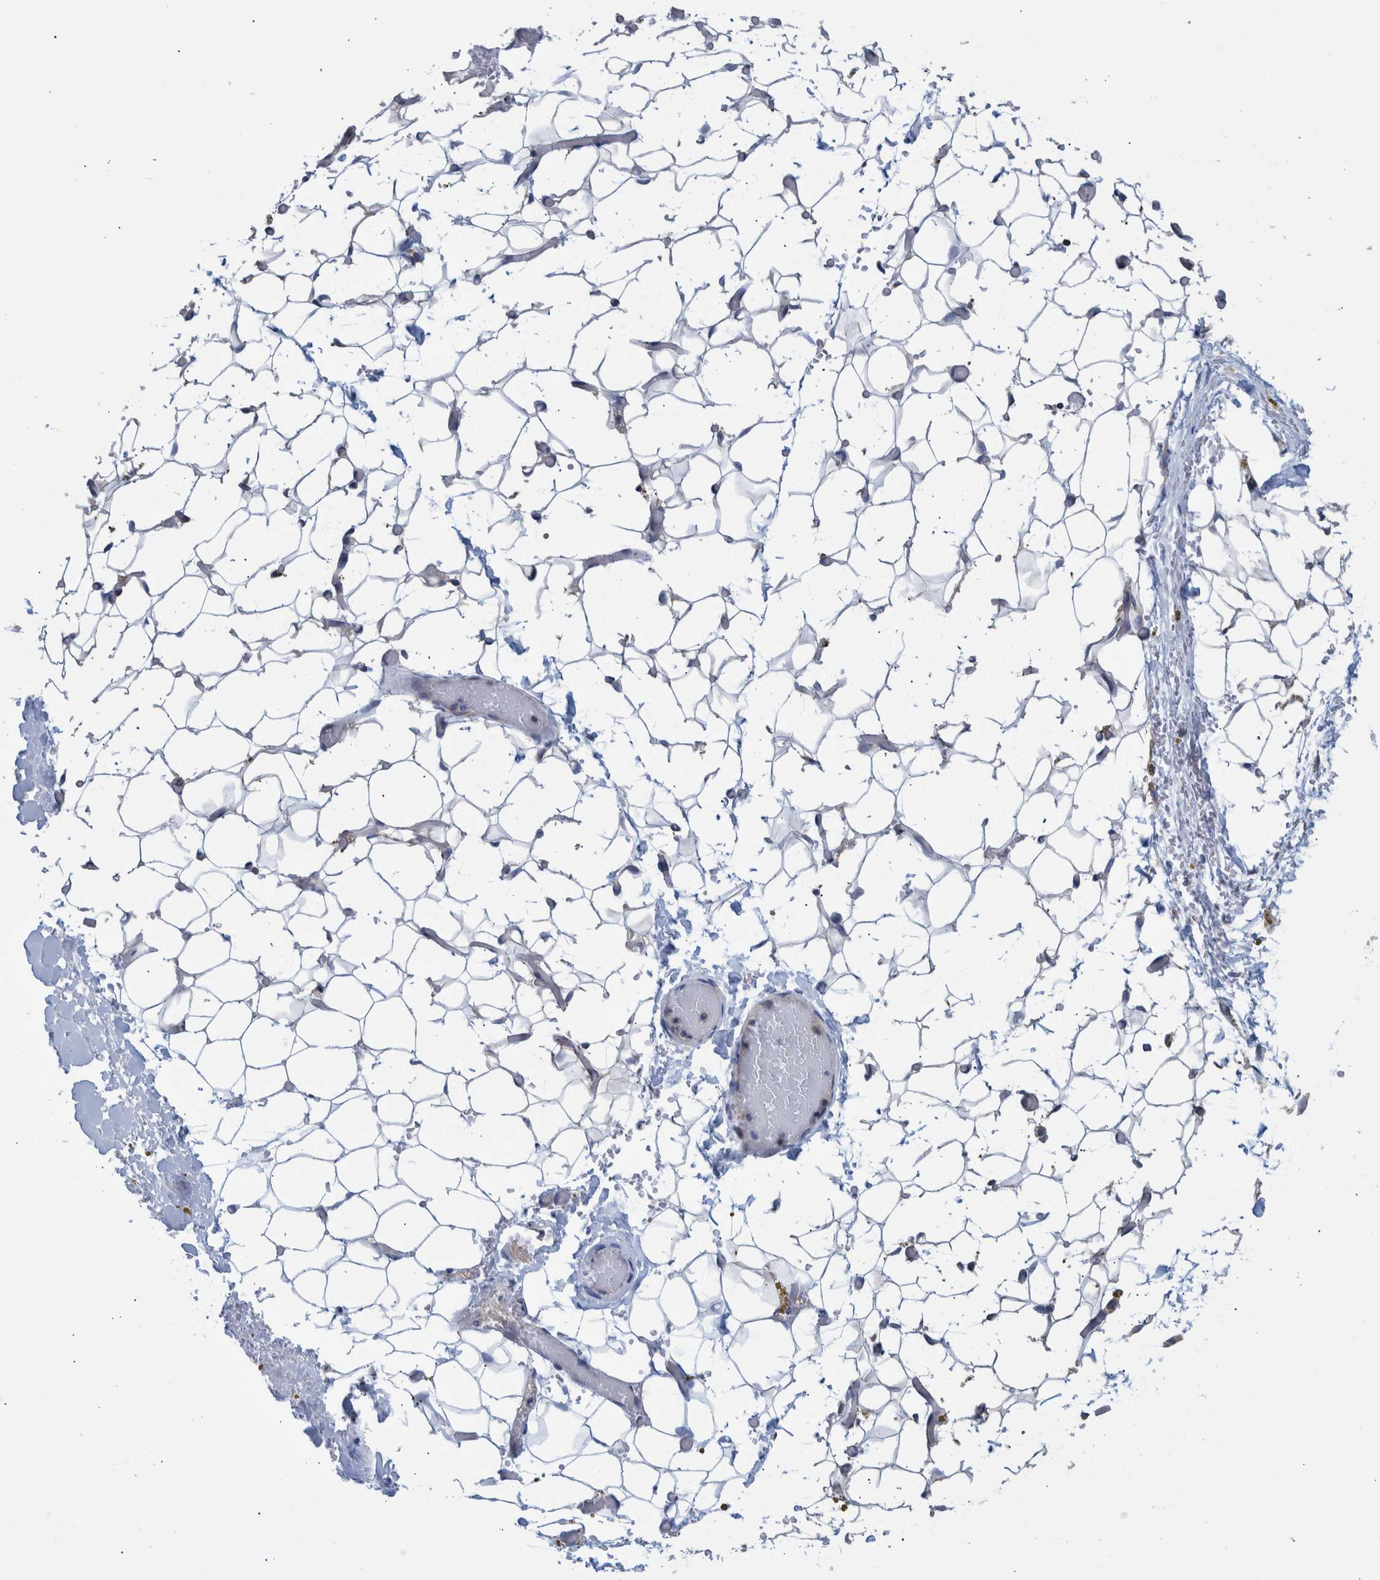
{"staining": {"intensity": "weak", "quantity": "25%-75%", "location": "cytoplasmic/membranous"}, "tissue": "adipose tissue", "cell_type": "Adipocytes", "image_type": "normal", "snomed": [{"axis": "morphology", "description": "Normal tissue, NOS"}, {"axis": "topography", "description": "Kidney"}, {"axis": "topography", "description": "Peripheral nerve tissue"}], "caption": "This is a micrograph of IHC staining of normal adipose tissue, which shows weak positivity in the cytoplasmic/membranous of adipocytes.", "gene": "PPP3CC", "patient": {"sex": "male", "age": 7}}